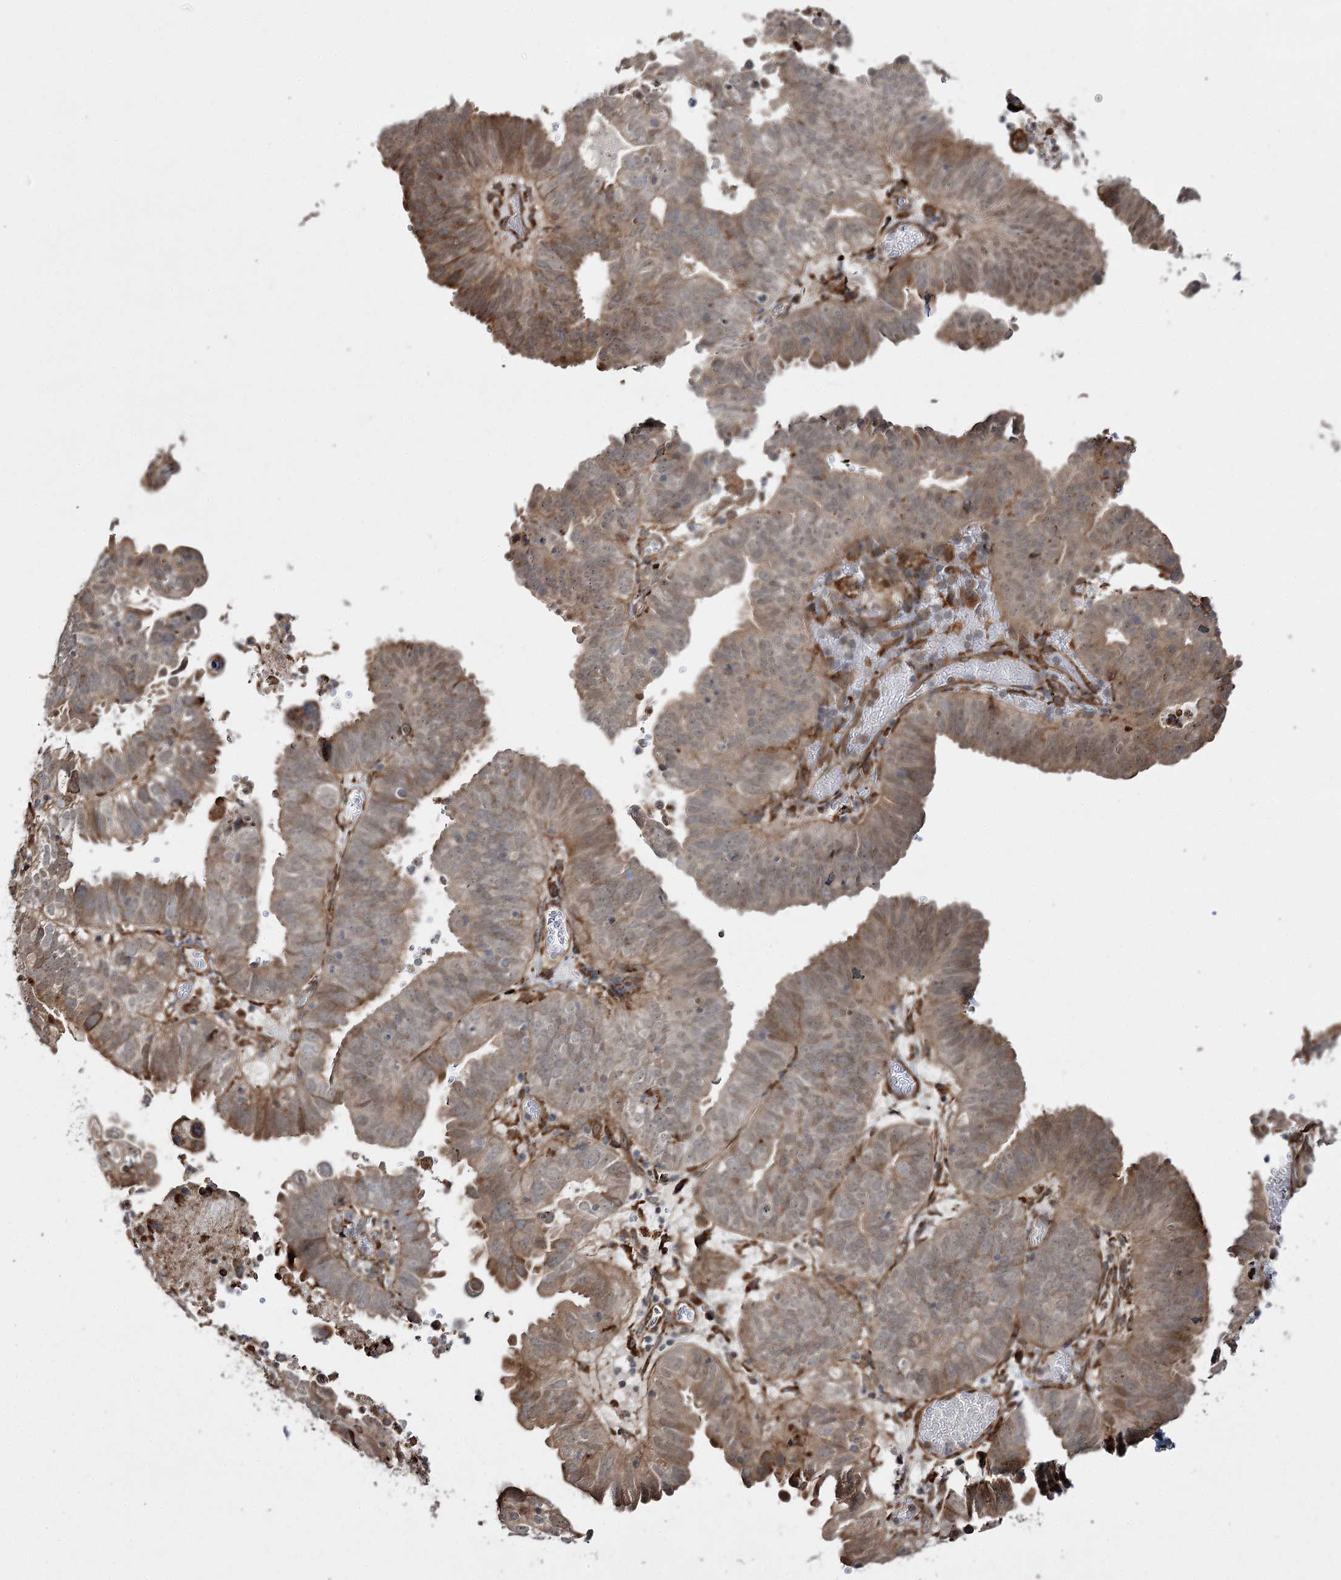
{"staining": {"intensity": "moderate", "quantity": ">75%", "location": "cytoplasmic/membranous"}, "tissue": "endometrial cancer", "cell_type": "Tumor cells", "image_type": "cancer", "snomed": [{"axis": "morphology", "description": "Adenocarcinoma, NOS"}, {"axis": "topography", "description": "Uterus"}], "caption": "A brown stain labels moderate cytoplasmic/membranous staining of a protein in endometrial adenocarcinoma tumor cells.", "gene": "FANCL", "patient": {"sex": "female", "age": 77}}